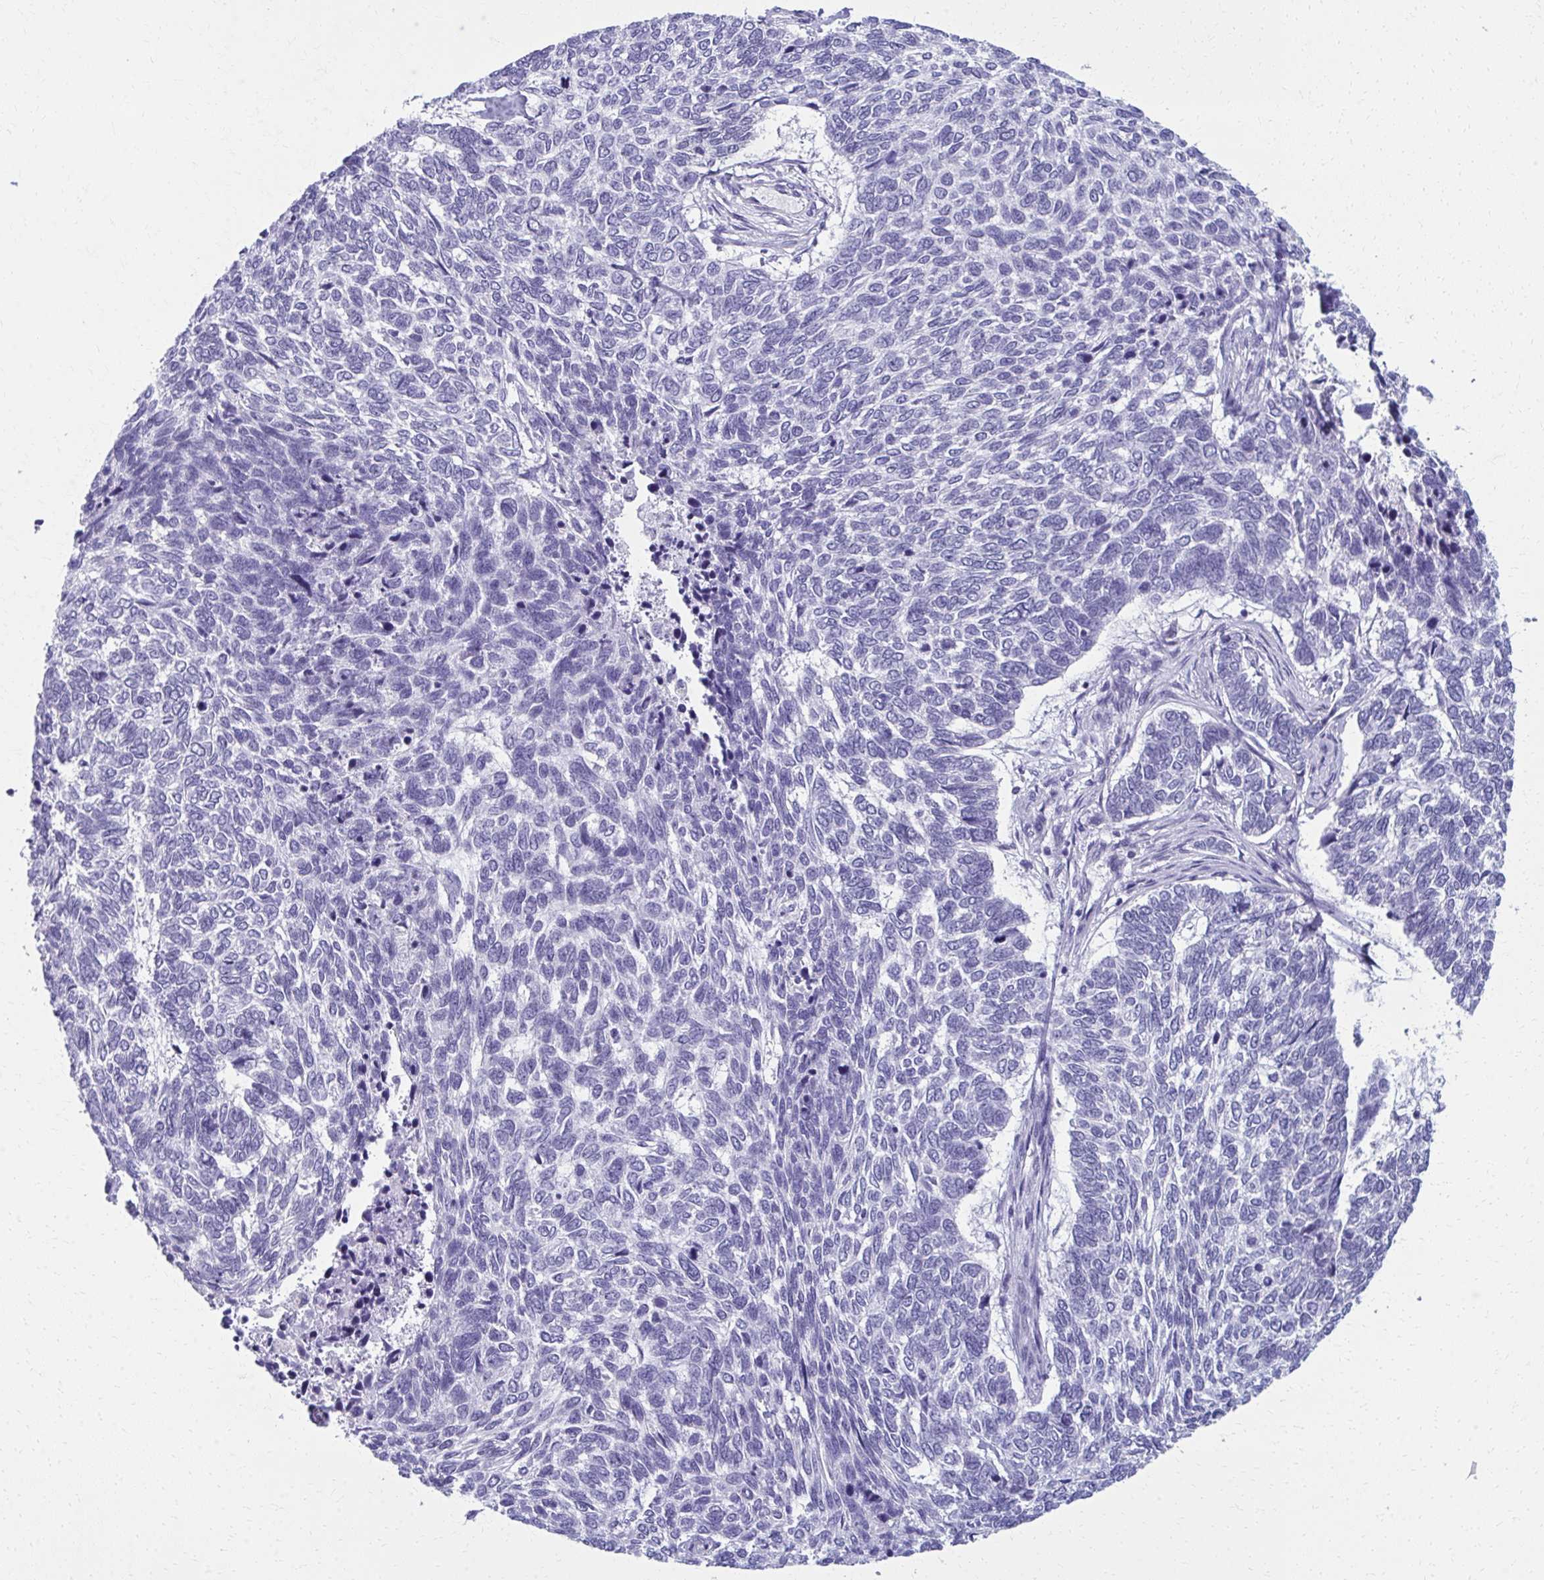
{"staining": {"intensity": "negative", "quantity": "none", "location": "none"}, "tissue": "skin cancer", "cell_type": "Tumor cells", "image_type": "cancer", "snomed": [{"axis": "morphology", "description": "Basal cell carcinoma"}, {"axis": "topography", "description": "Skin"}], "caption": "This is a micrograph of immunohistochemistry (IHC) staining of skin cancer (basal cell carcinoma), which shows no positivity in tumor cells.", "gene": "SCLY", "patient": {"sex": "female", "age": 65}}